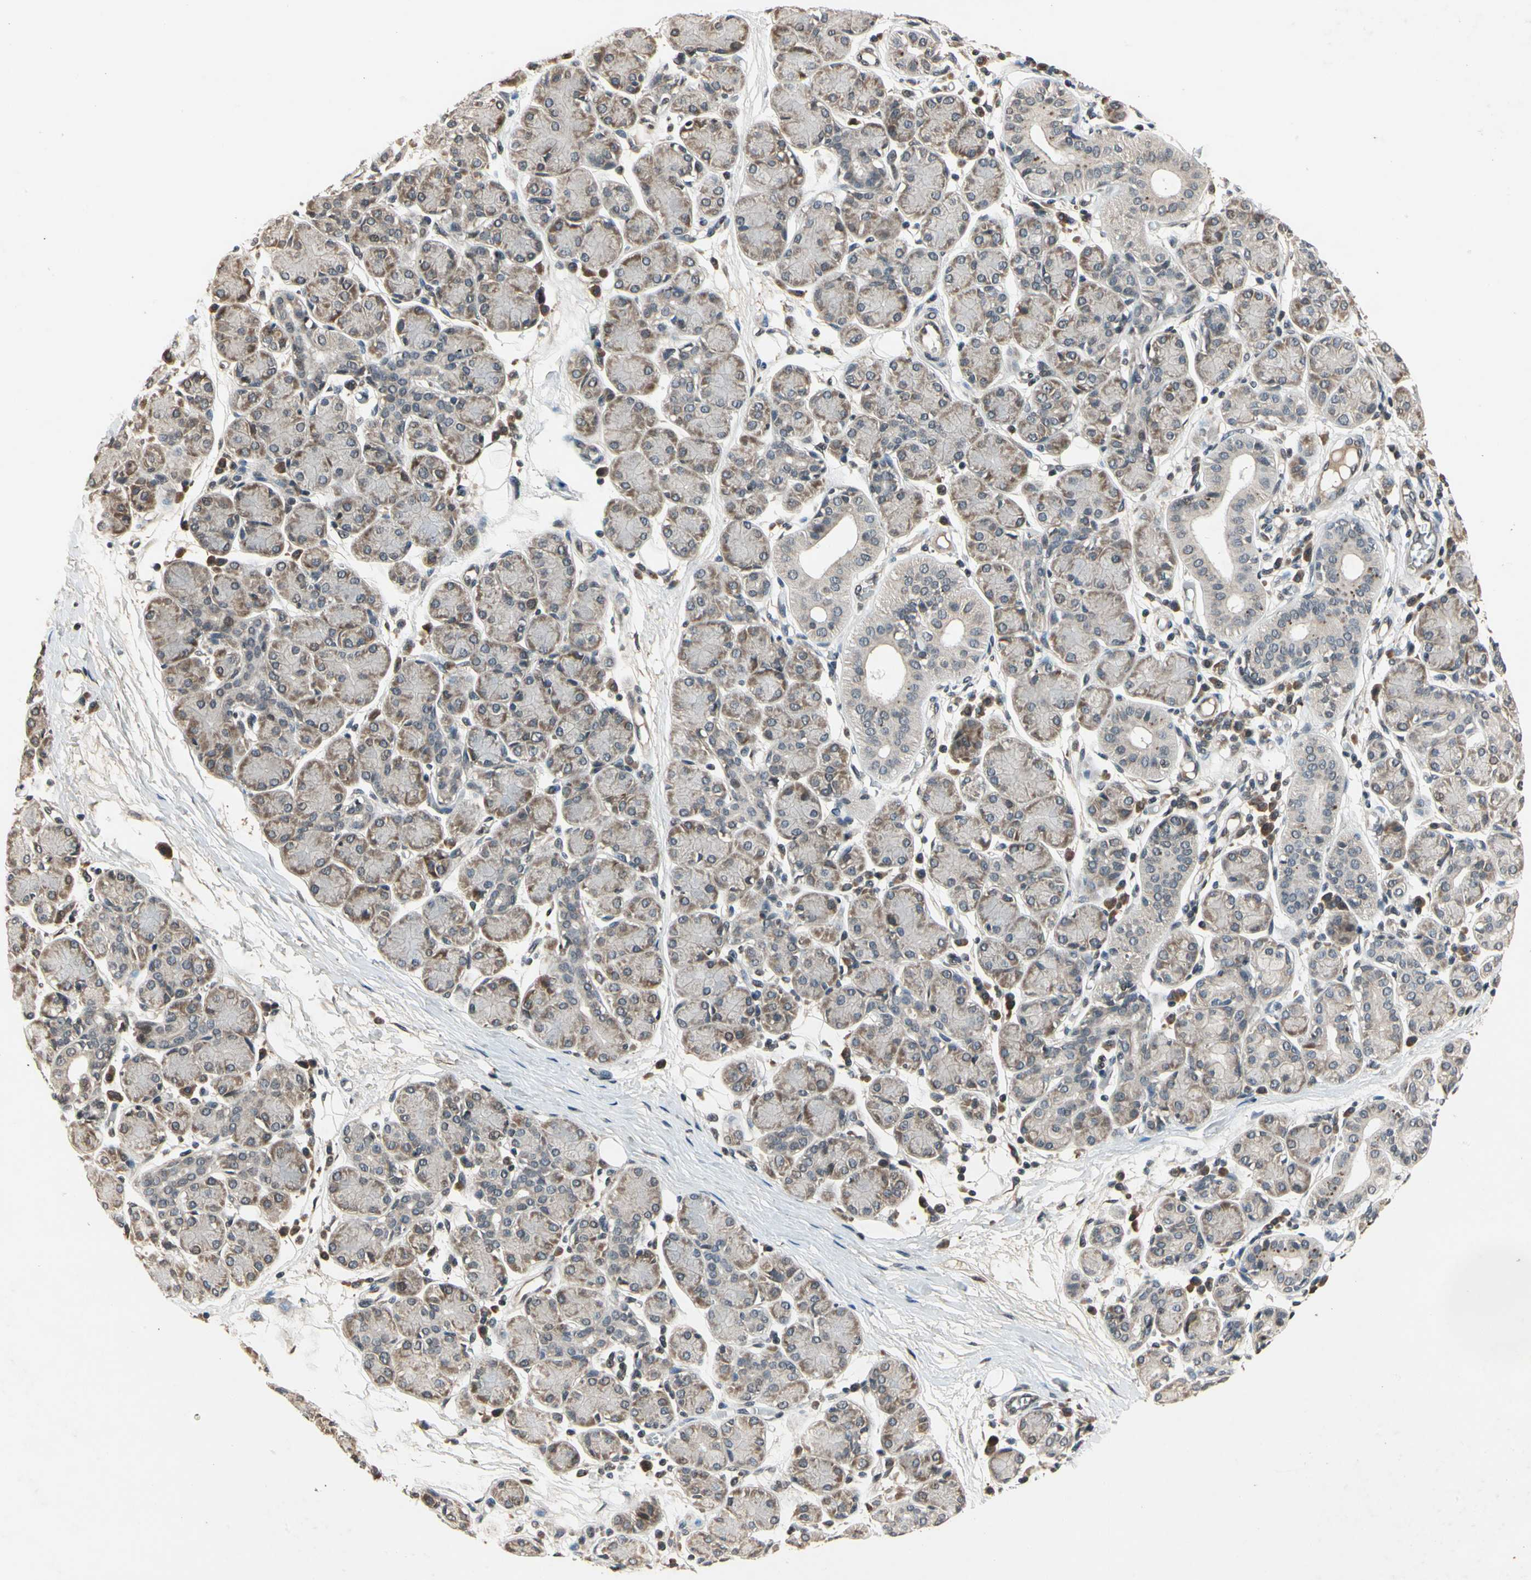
{"staining": {"intensity": "moderate", "quantity": "25%-75%", "location": "cytoplasmic/membranous"}, "tissue": "salivary gland", "cell_type": "Glandular cells", "image_type": "normal", "snomed": [{"axis": "morphology", "description": "Normal tissue, NOS"}, {"axis": "morphology", "description": "Inflammation, NOS"}, {"axis": "topography", "description": "Lymph node"}, {"axis": "topography", "description": "Salivary gland"}], "caption": "Glandular cells show medium levels of moderate cytoplasmic/membranous expression in about 25%-75% of cells in unremarkable human salivary gland.", "gene": "DPY19L3", "patient": {"sex": "male", "age": 3}}